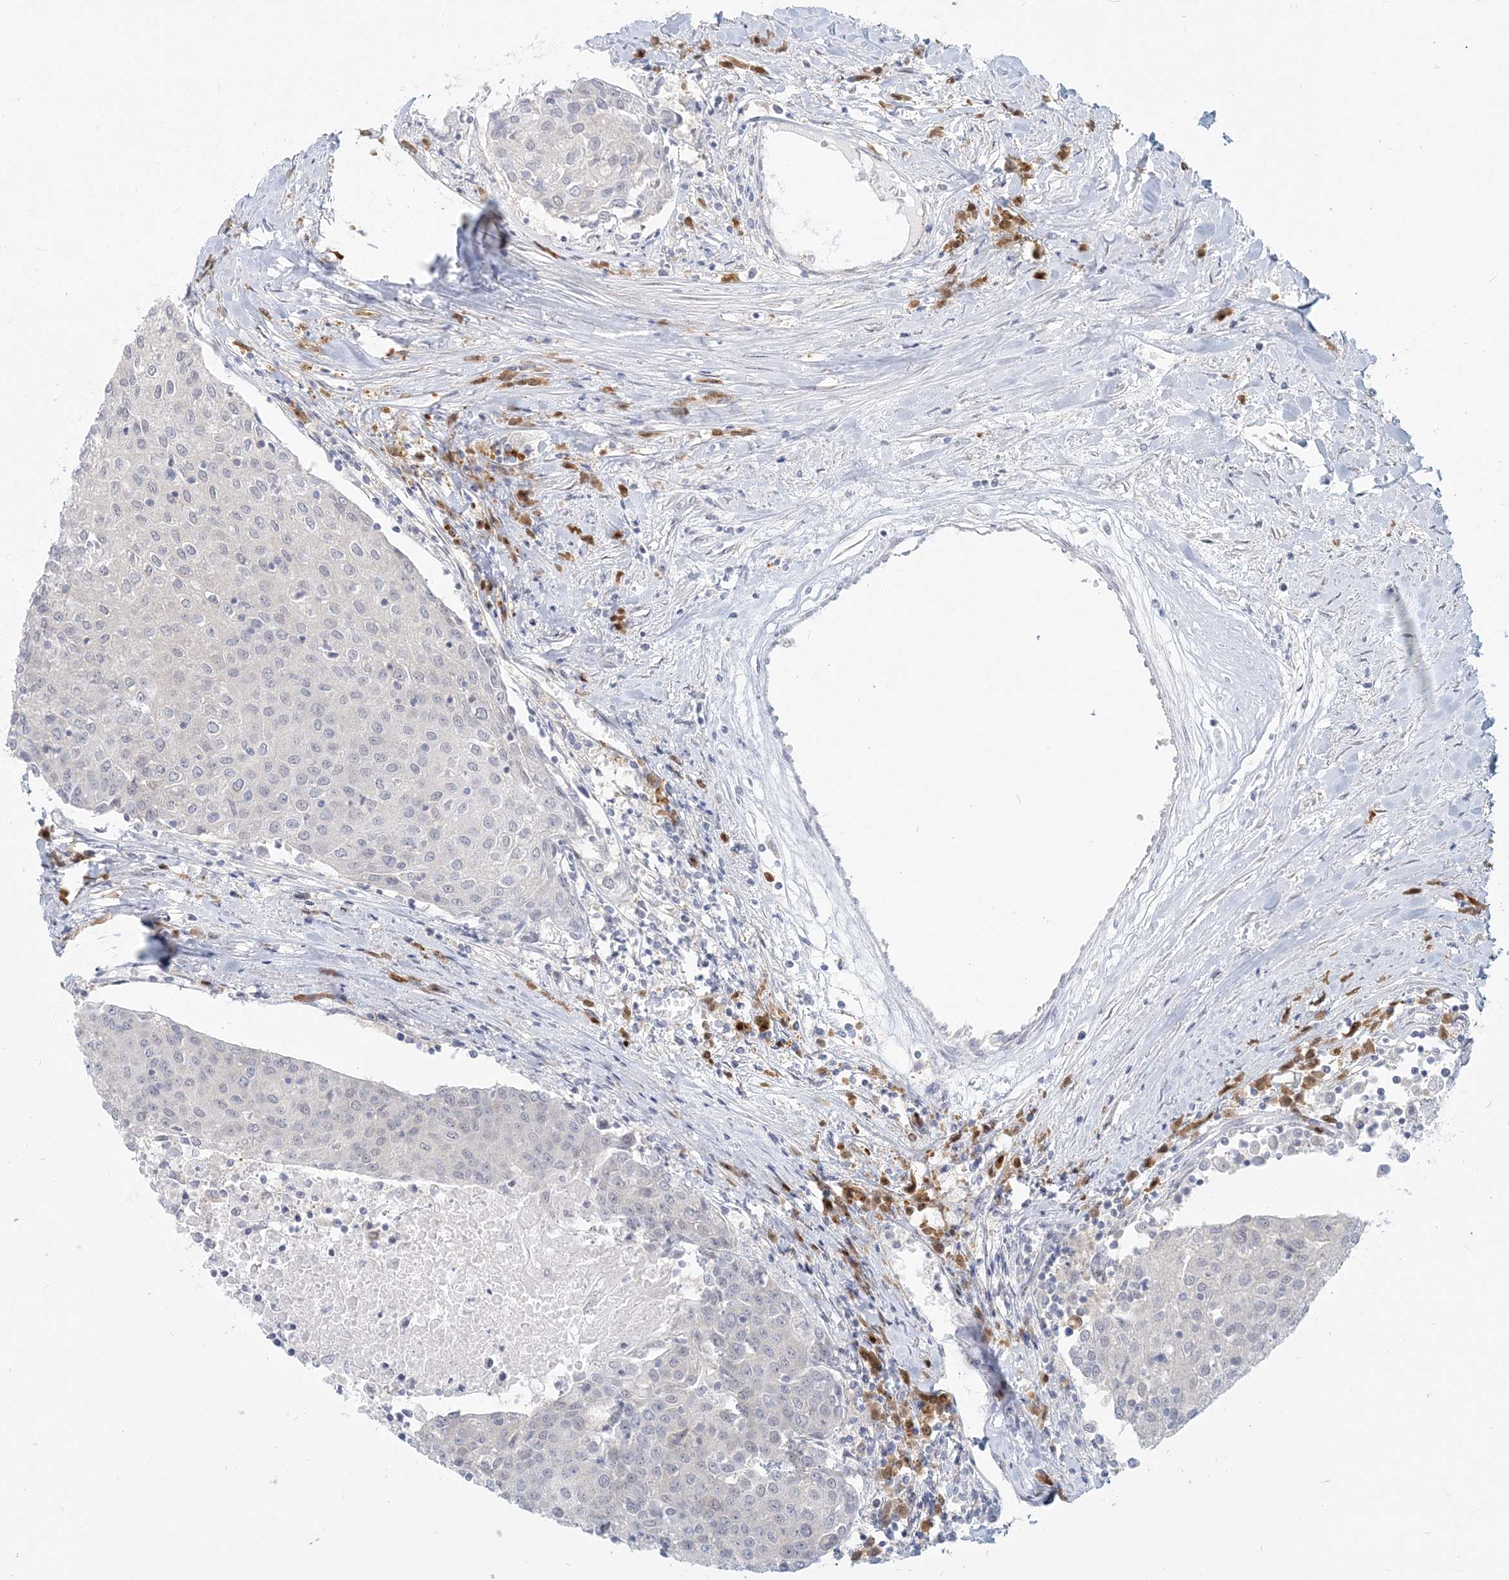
{"staining": {"intensity": "negative", "quantity": "none", "location": "none"}, "tissue": "urothelial cancer", "cell_type": "Tumor cells", "image_type": "cancer", "snomed": [{"axis": "morphology", "description": "Urothelial carcinoma, High grade"}, {"axis": "topography", "description": "Urinary bladder"}], "caption": "Photomicrograph shows no significant protein expression in tumor cells of urothelial cancer.", "gene": "GMPPA", "patient": {"sex": "female", "age": 85}}